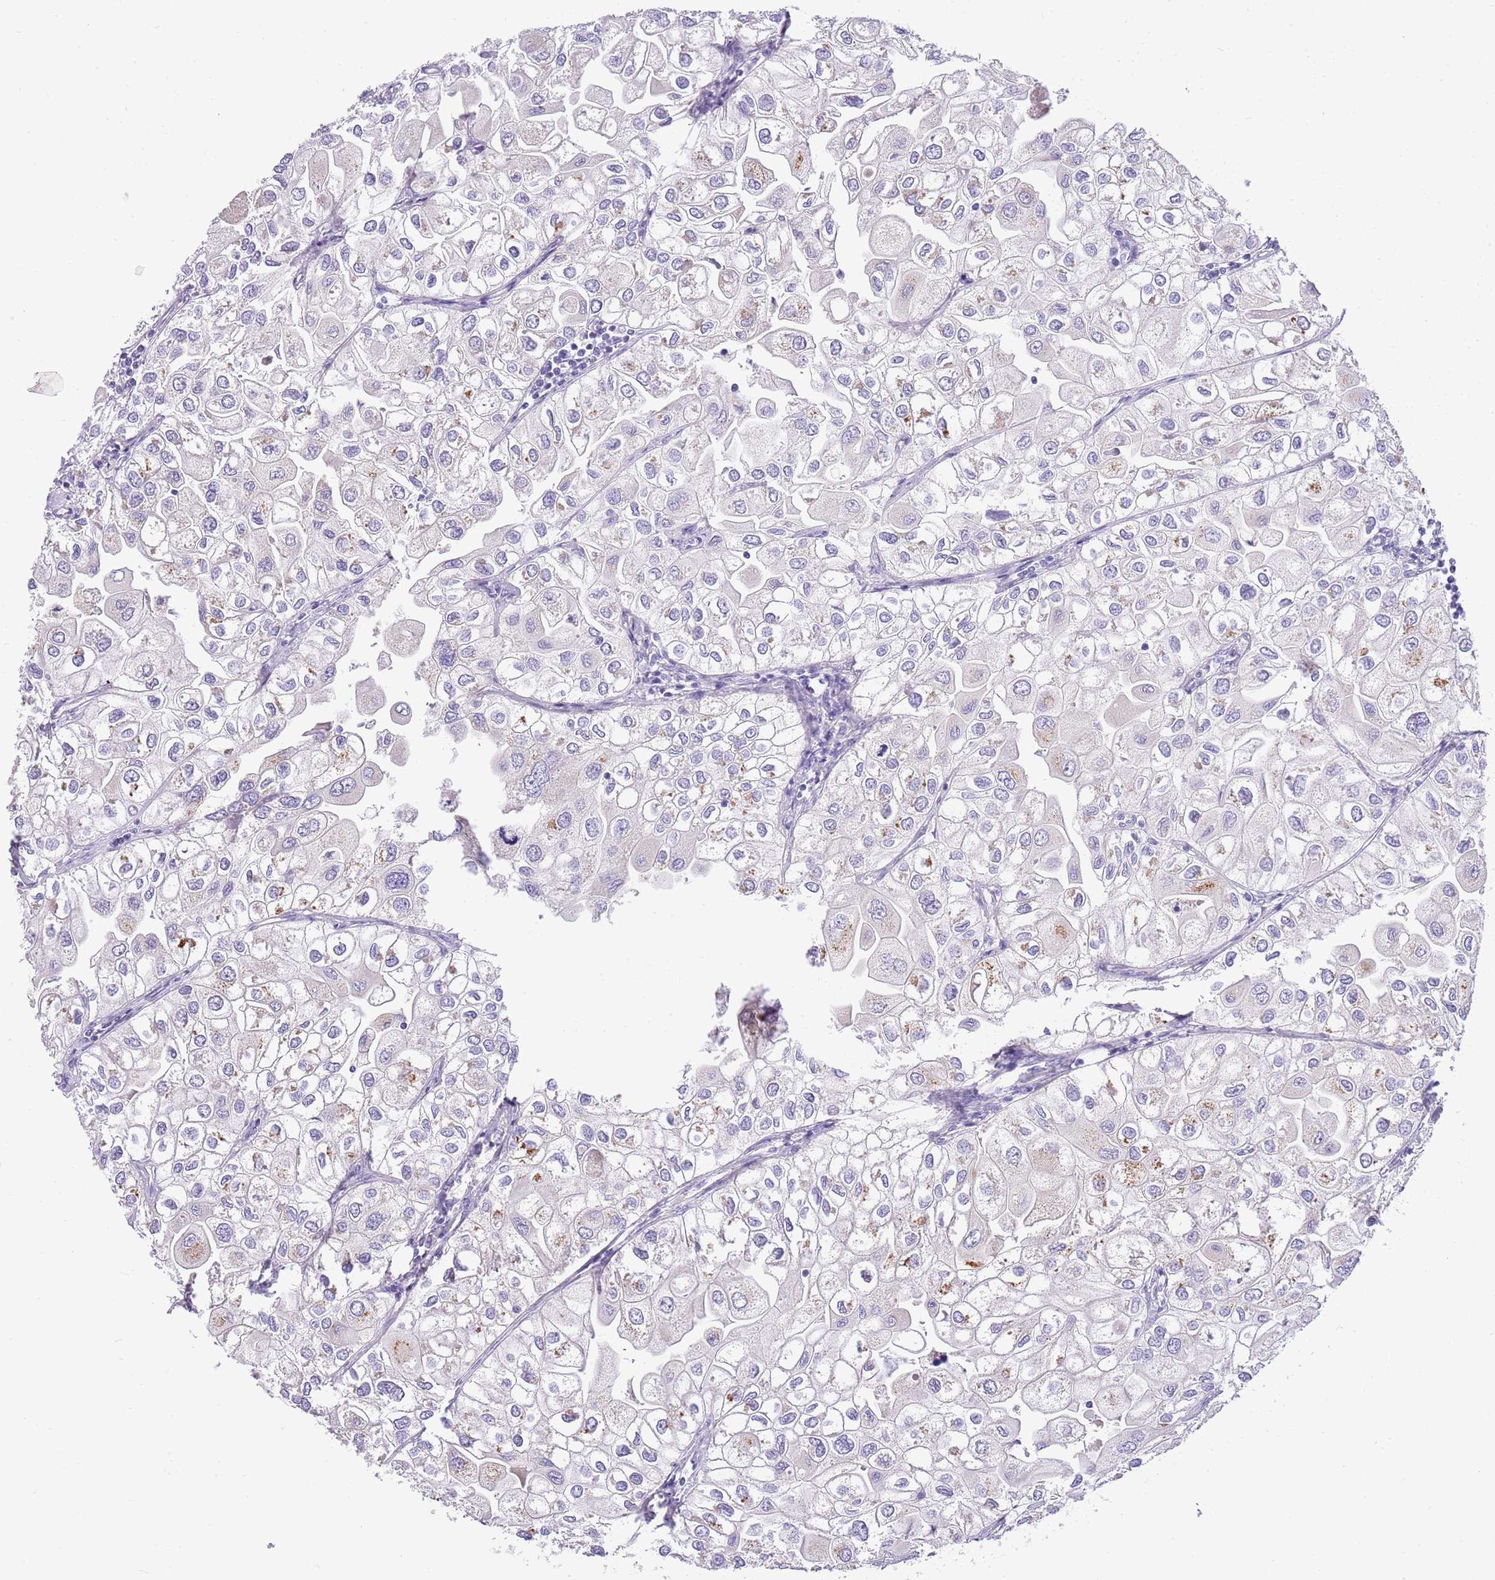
{"staining": {"intensity": "weak", "quantity": "<25%", "location": "cytoplasmic/membranous"}, "tissue": "urothelial cancer", "cell_type": "Tumor cells", "image_type": "cancer", "snomed": [{"axis": "morphology", "description": "Urothelial carcinoma, High grade"}, {"axis": "topography", "description": "Urinary bladder"}], "caption": "IHC photomicrograph of neoplastic tissue: human urothelial cancer stained with DAB exhibits no significant protein staining in tumor cells. (Brightfield microscopy of DAB IHC at high magnification).", "gene": "DNAJA3", "patient": {"sex": "male", "age": 64}}